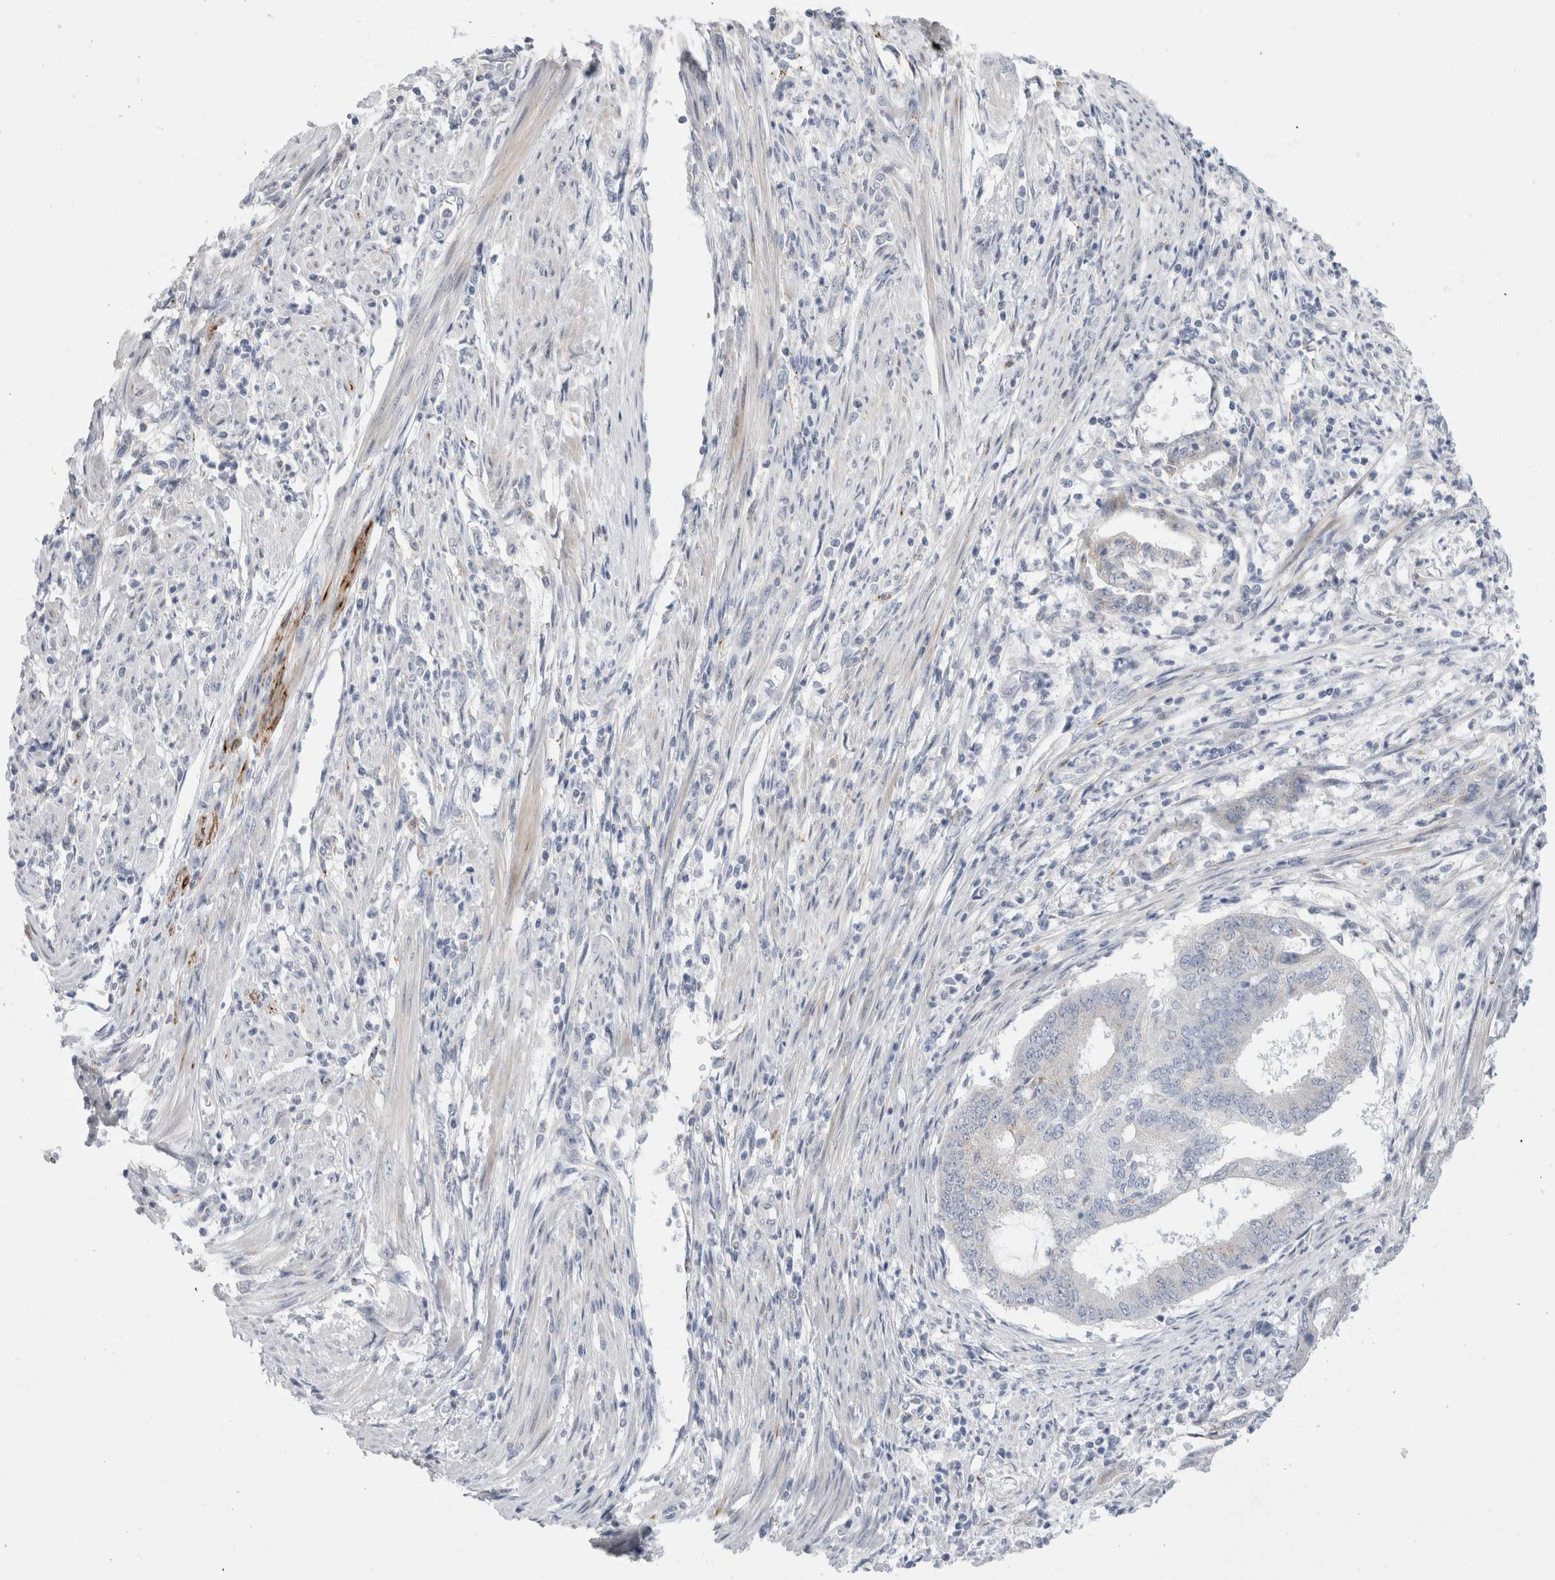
{"staining": {"intensity": "negative", "quantity": "none", "location": "none"}, "tissue": "endometrial cancer", "cell_type": "Tumor cells", "image_type": "cancer", "snomed": [{"axis": "morphology", "description": "Adenocarcinoma, NOS"}, {"axis": "topography", "description": "Endometrium"}], "caption": "An IHC image of endometrial adenocarcinoma is shown. There is no staining in tumor cells of endometrial adenocarcinoma. (Immunohistochemistry (ihc), brightfield microscopy, high magnification).", "gene": "GAA", "patient": {"sex": "female", "age": 51}}